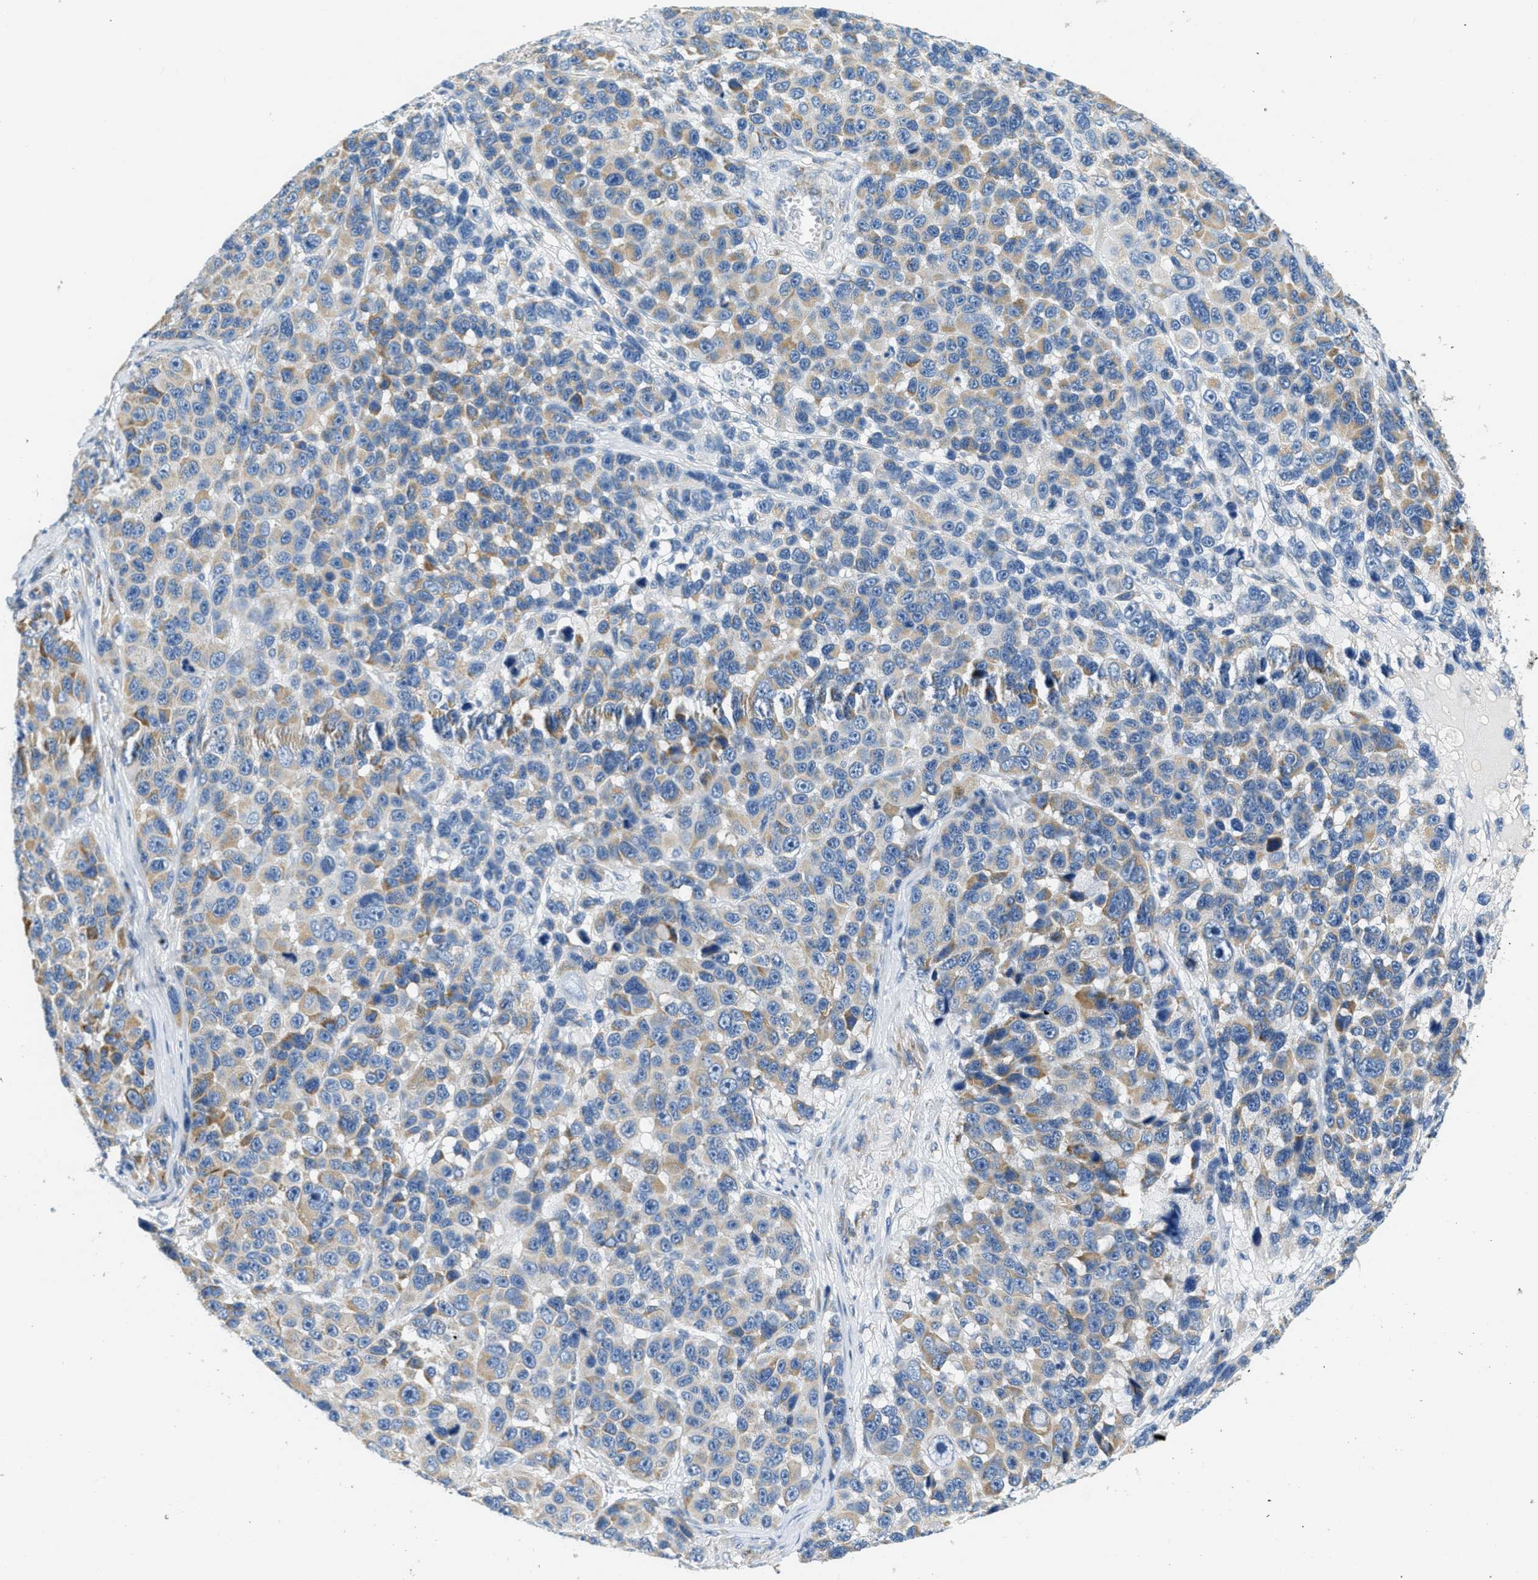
{"staining": {"intensity": "weak", "quantity": "25%-75%", "location": "cytoplasmic/membranous"}, "tissue": "melanoma", "cell_type": "Tumor cells", "image_type": "cancer", "snomed": [{"axis": "morphology", "description": "Malignant melanoma, NOS"}, {"axis": "topography", "description": "Skin"}], "caption": "Human melanoma stained with a protein marker demonstrates weak staining in tumor cells.", "gene": "CA4", "patient": {"sex": "male", "age": 53}}